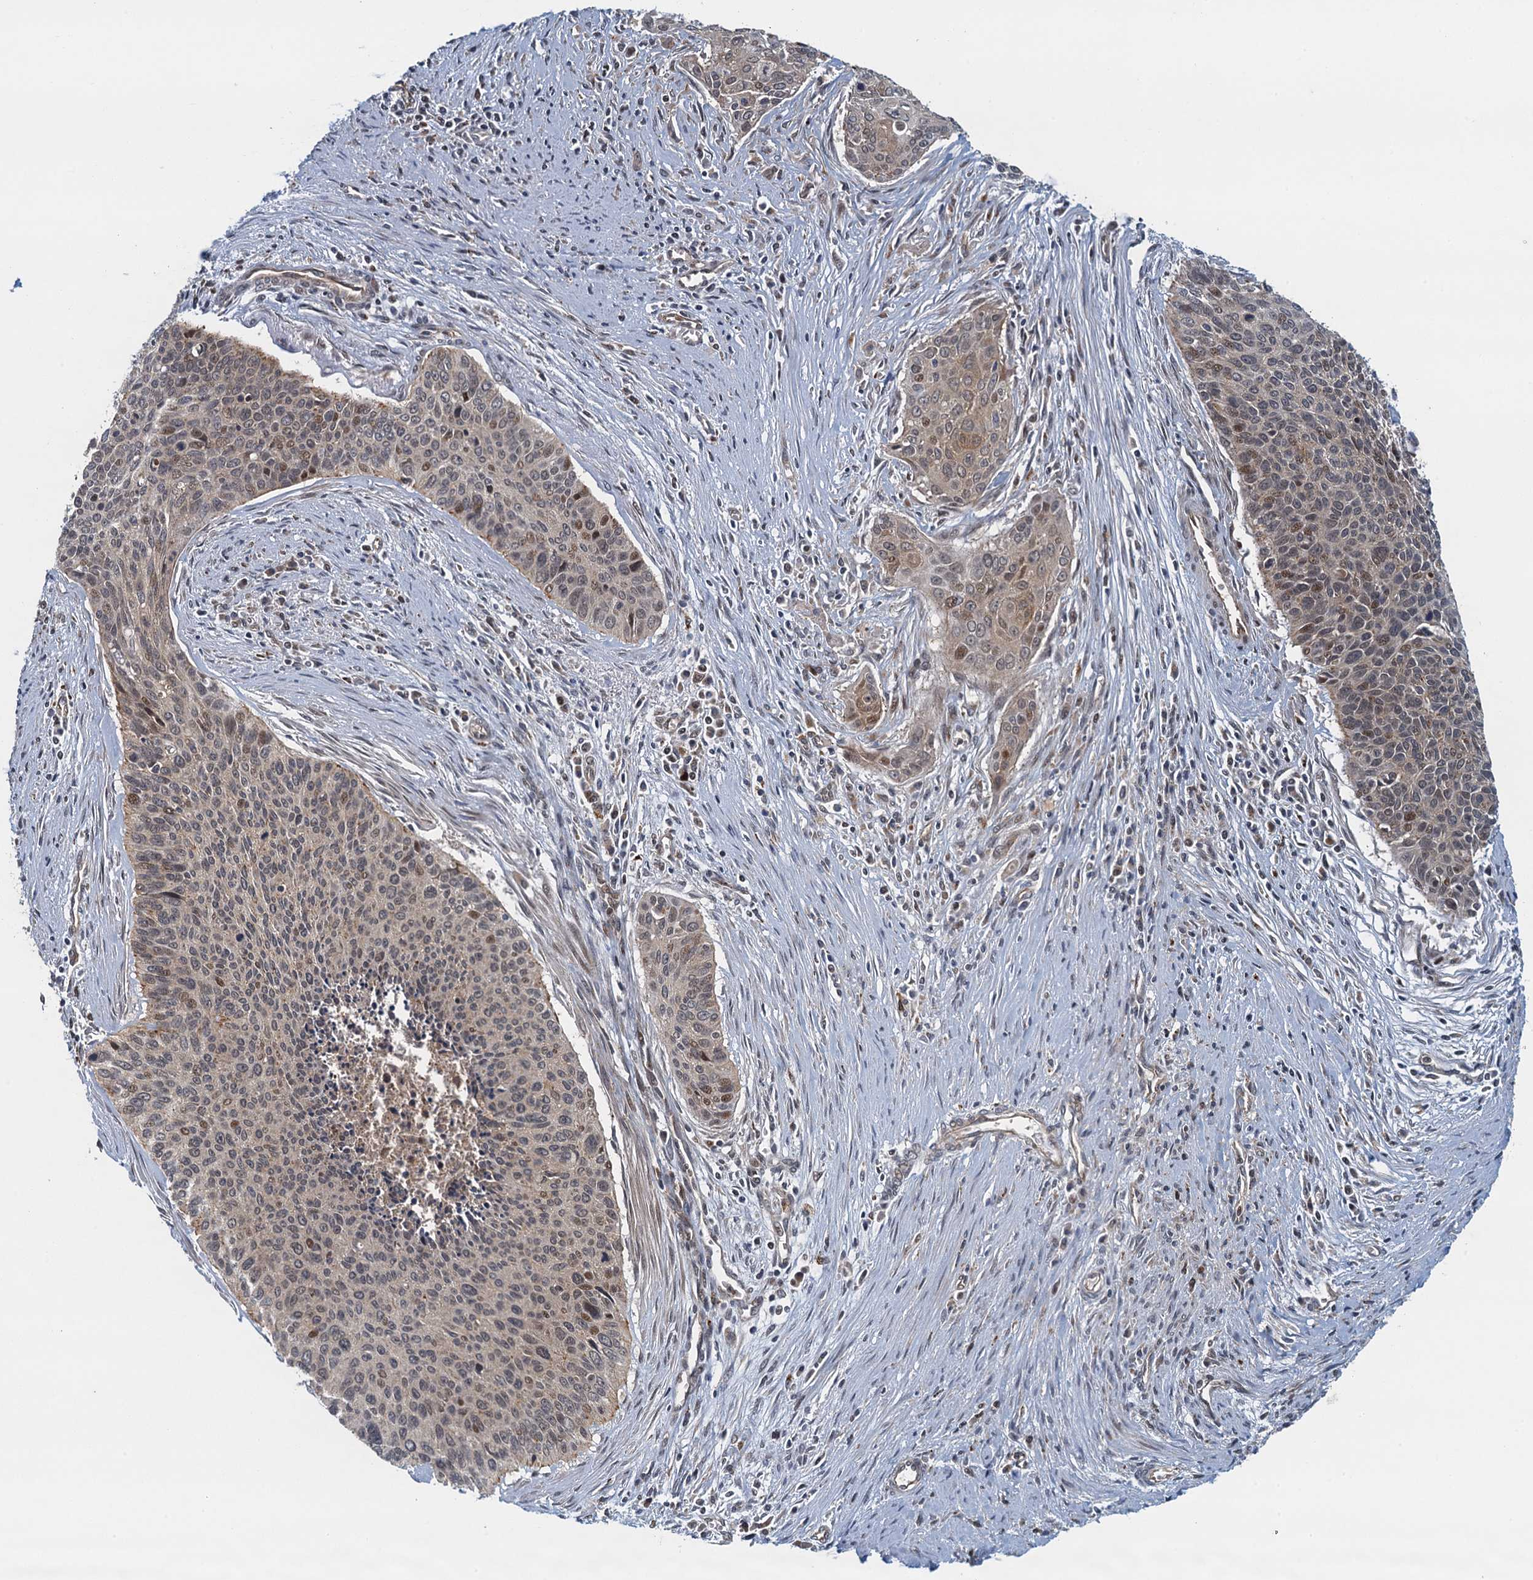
{"staining": {"intensity": "weak", "quantity": "<25%", "location": "nuclear"}, "tissue": "cervical cancer", "cell_type": "Tumor cells", "image_type": "cancer", "snomed": [{"axis": "morphology", "description": "Squamous cell carcinoma, NOS"}, {"axis": "topography", "description": "Cervix"}], "caption": "Tumor cells show no significant expression in cervical cancer (squamous cell carcinoma).", "gene": "NLRP10", "patient": {"sex": "female", "age": 55}}